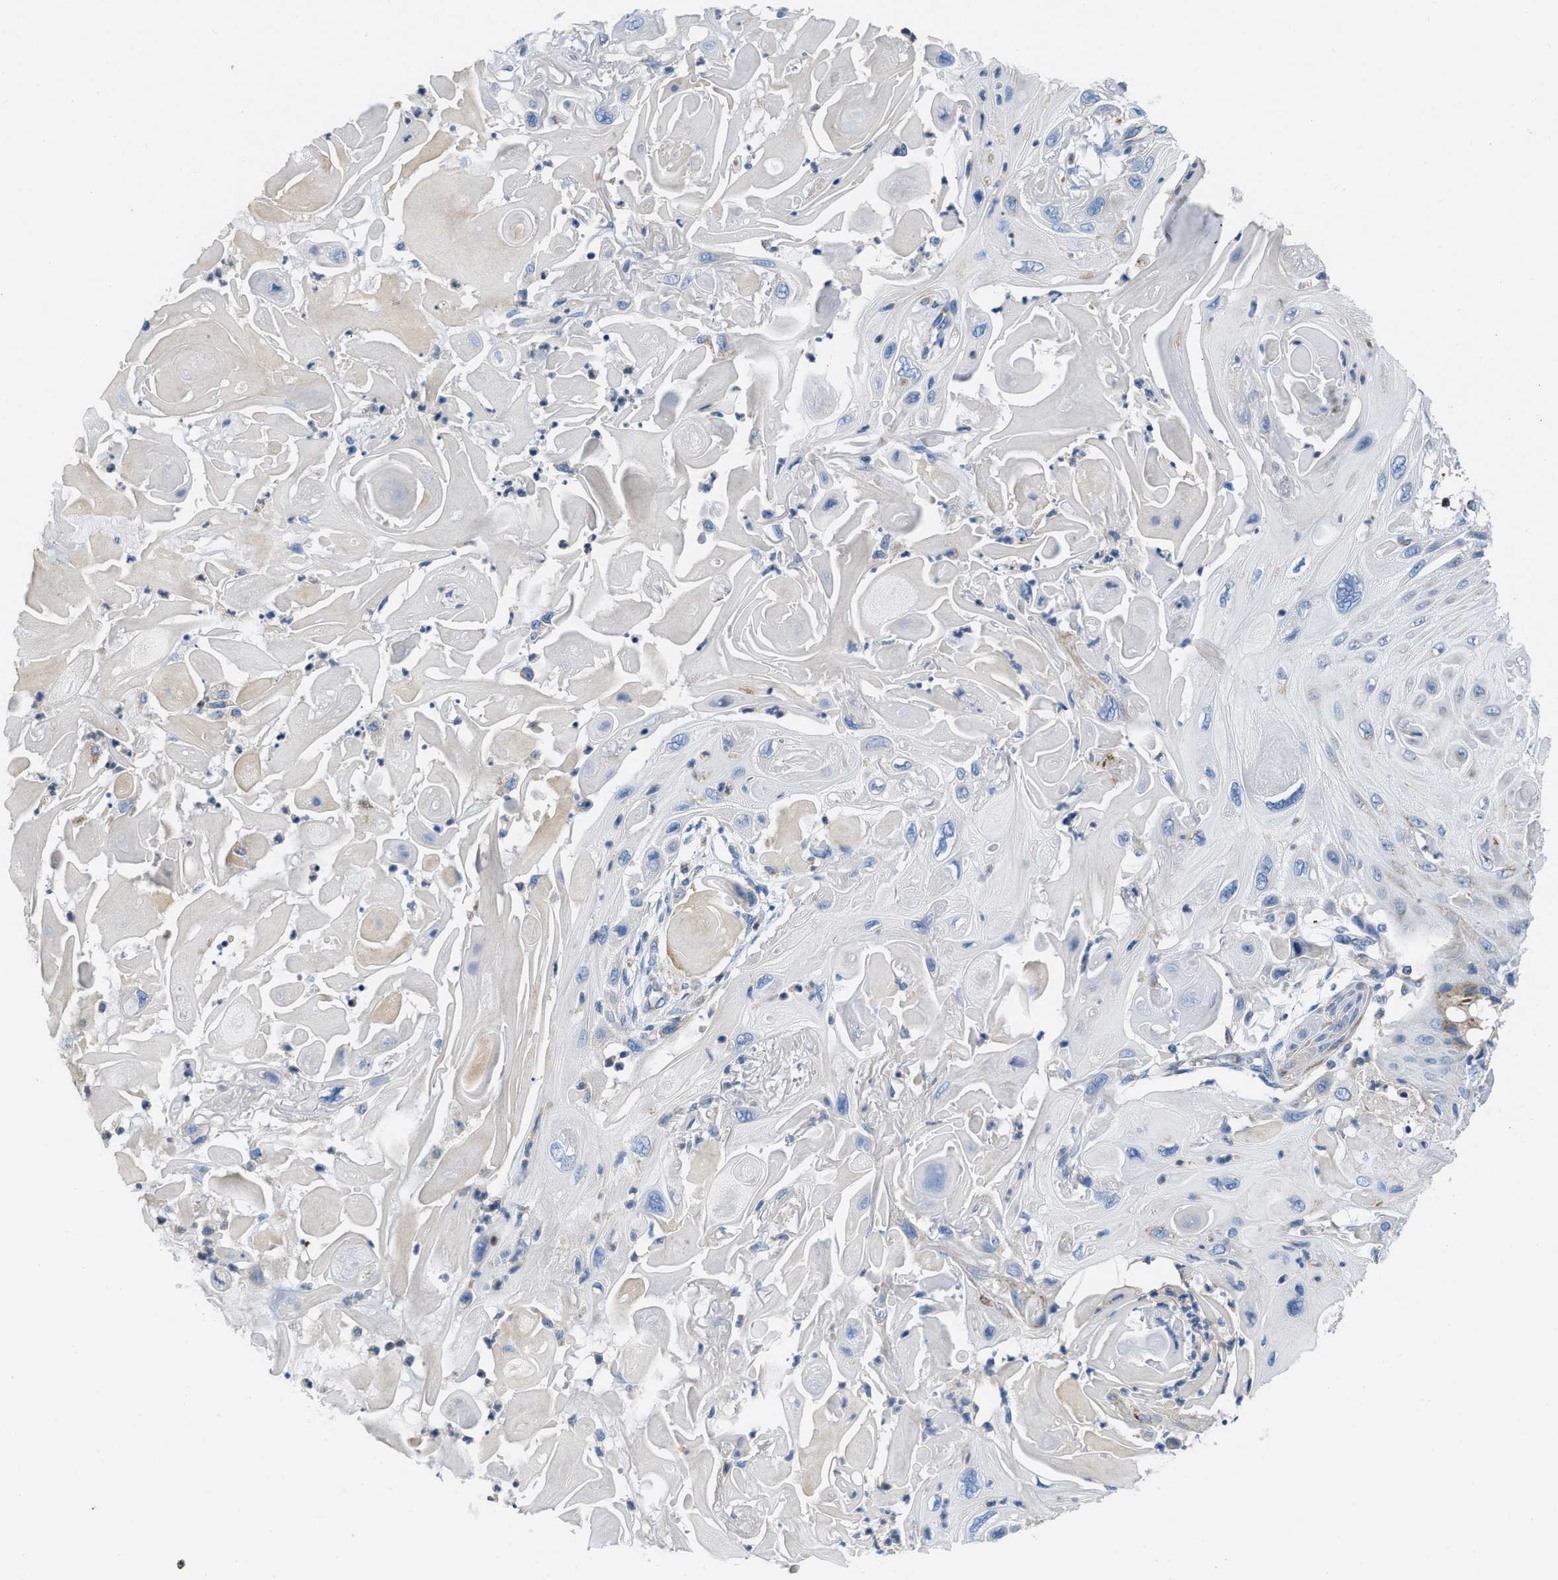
{"staining": {"intensity": "negative", "quantity": "none", "location": "none"}, "tissue": "skin cancer", "cell_type": "Tumor cells", "image_type": "cancer", "snomed": [{"axis": "morphology", "description": "Squamous cell carcinoma, NOS"}, {"axis": "topography", "description": "Skin"}], "caption": "Immunohistochemistry of skin squamous cell carcinoma demonstrates no expression in tumor cells.", "gene": "SLC25A13", "patient": {"sex": "female", "age": 77}}